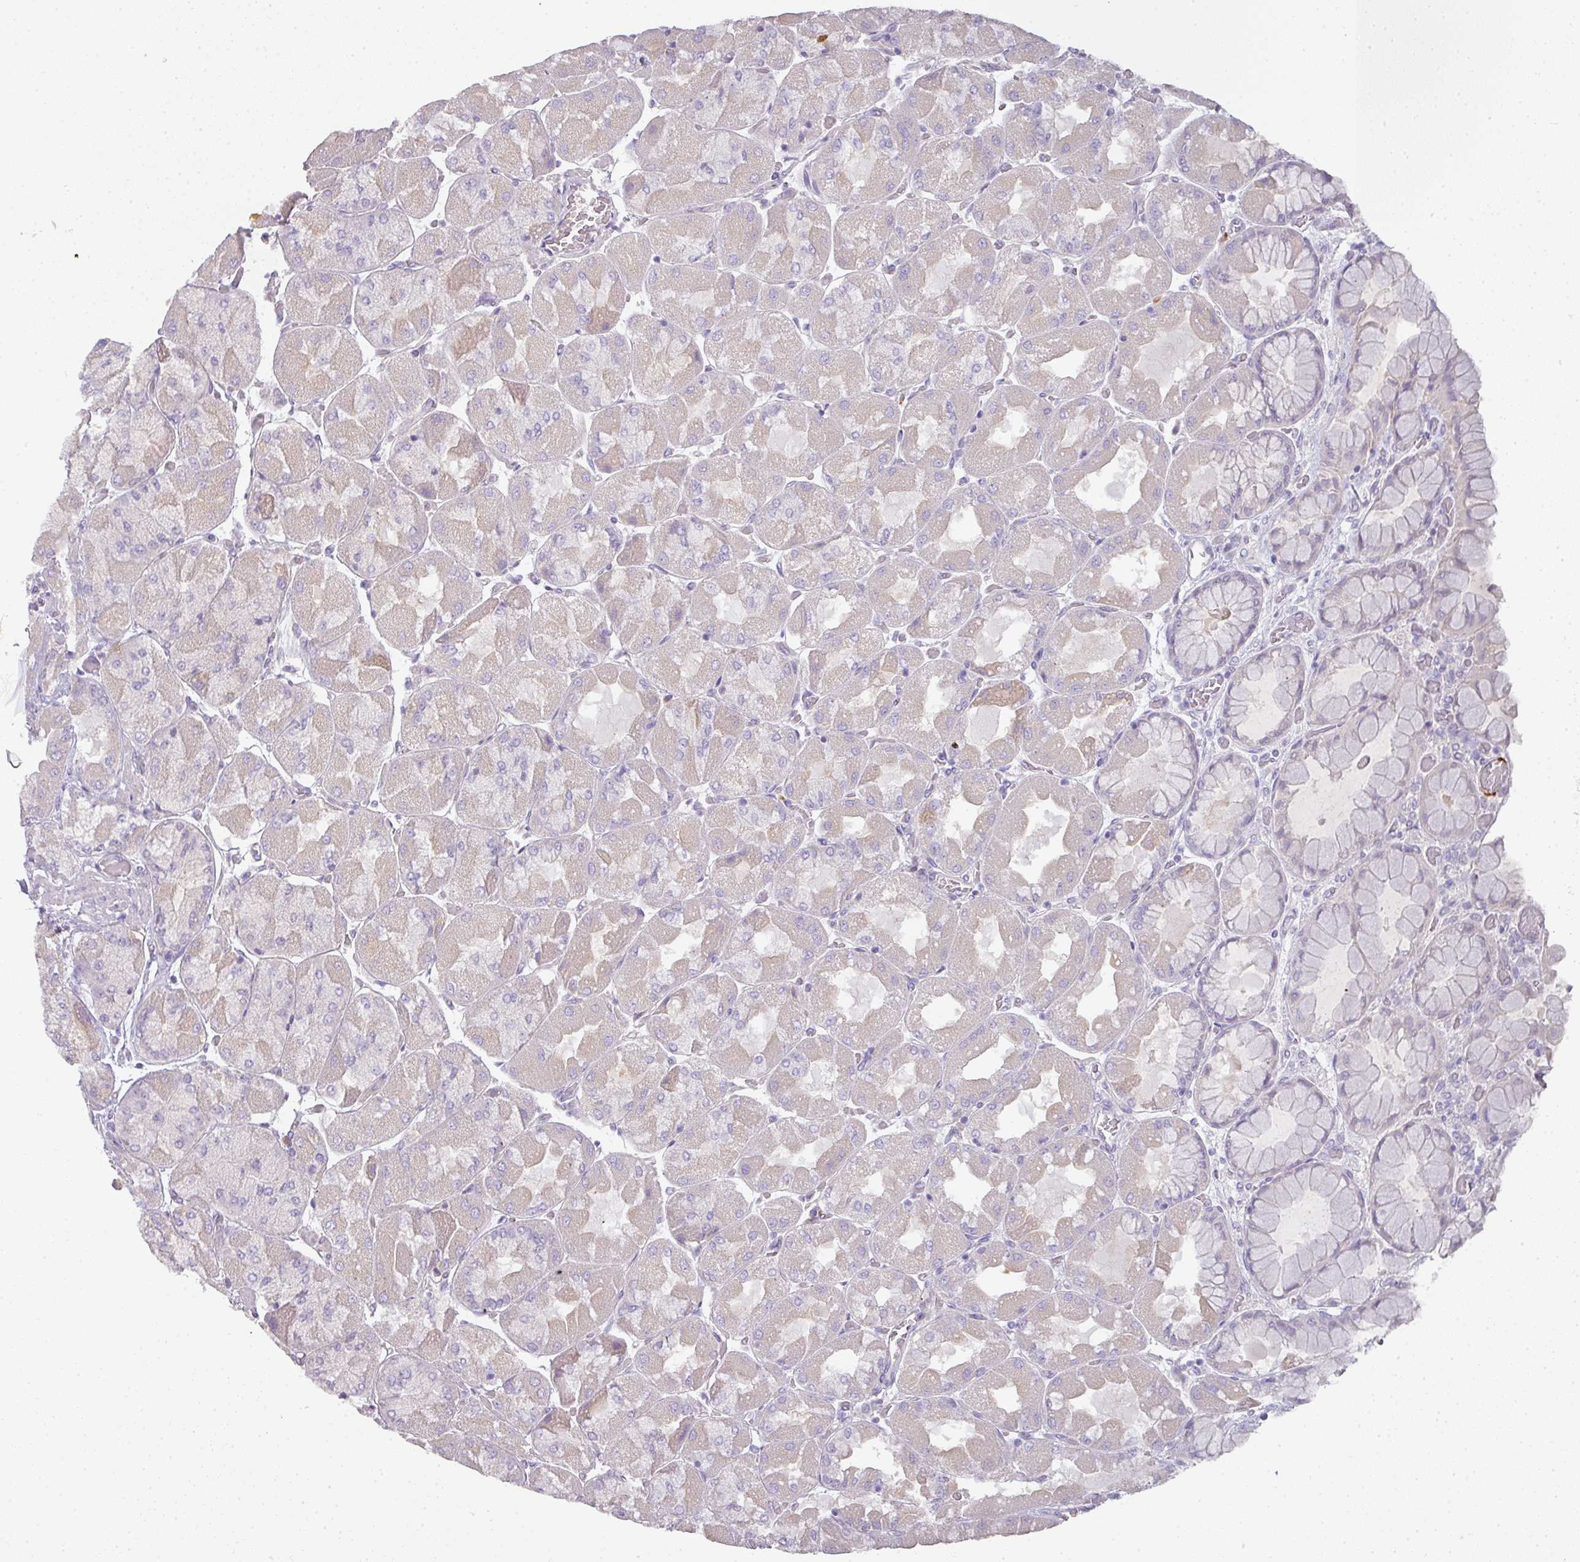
{"staining": {"intensity": "moderate", "quantity": "<25%", "location": "cytoplasmic/membranous"}, "tissue": "stomach", "cell_type": "Glandular cells", "image_type": "normal", "snomed": [{"axis": "morphology", "description": "Normal tissue, NOS"}, {"axis": "topography", "description": "Stomach"}], "caption": "Glandular cells show moderate cytoplasmic/membranous staining in about <25% of cells in normal stomach. The protein of interest is stained brown, and the nuclei are stained in blue (DAB IHC with brightfield microscopy, high magnification).", "gene": "HHEX", "patient": {"sex": "female", "age": 61}}